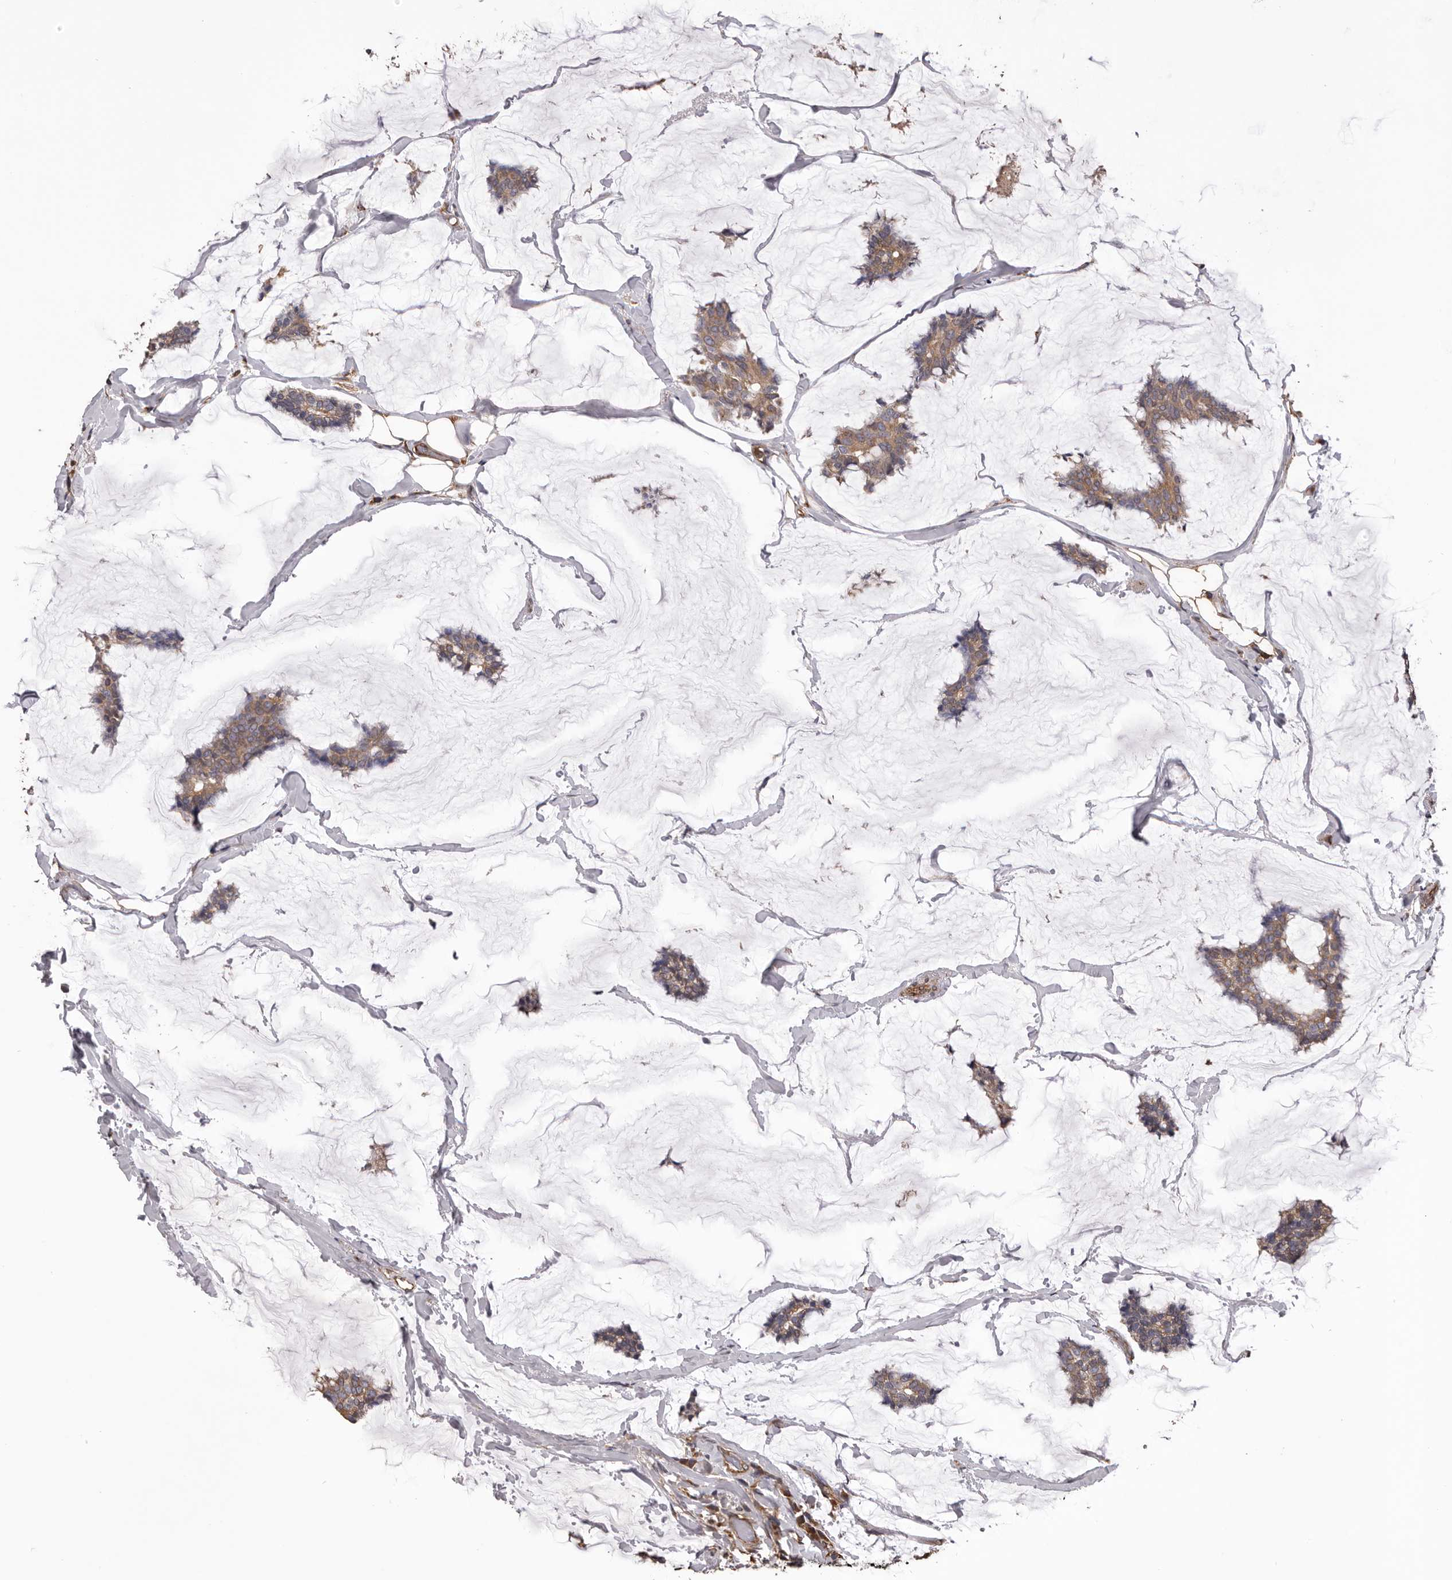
{"staining": {"intensity": "weak", "quantity": ">75%", "location": "cytoplasmic/membranous"}, "tissue": "breast cancer", "cell_type": "Tumor cells", "image_type": "cancer", "snomed": [{"axis": "morphology", "description": "Duct carcinoma"}, {"axis": "topography", "description": "Breast"}], "caption": "About >75% of tumor cells in human breast invasive ductal carcinoma reveal weak cytoplasmic/membranous protein positivity as visualized by brown immunohistochemical staining.", "gene": "CEP104", "patient": {"sex": "female", "age": 93}}